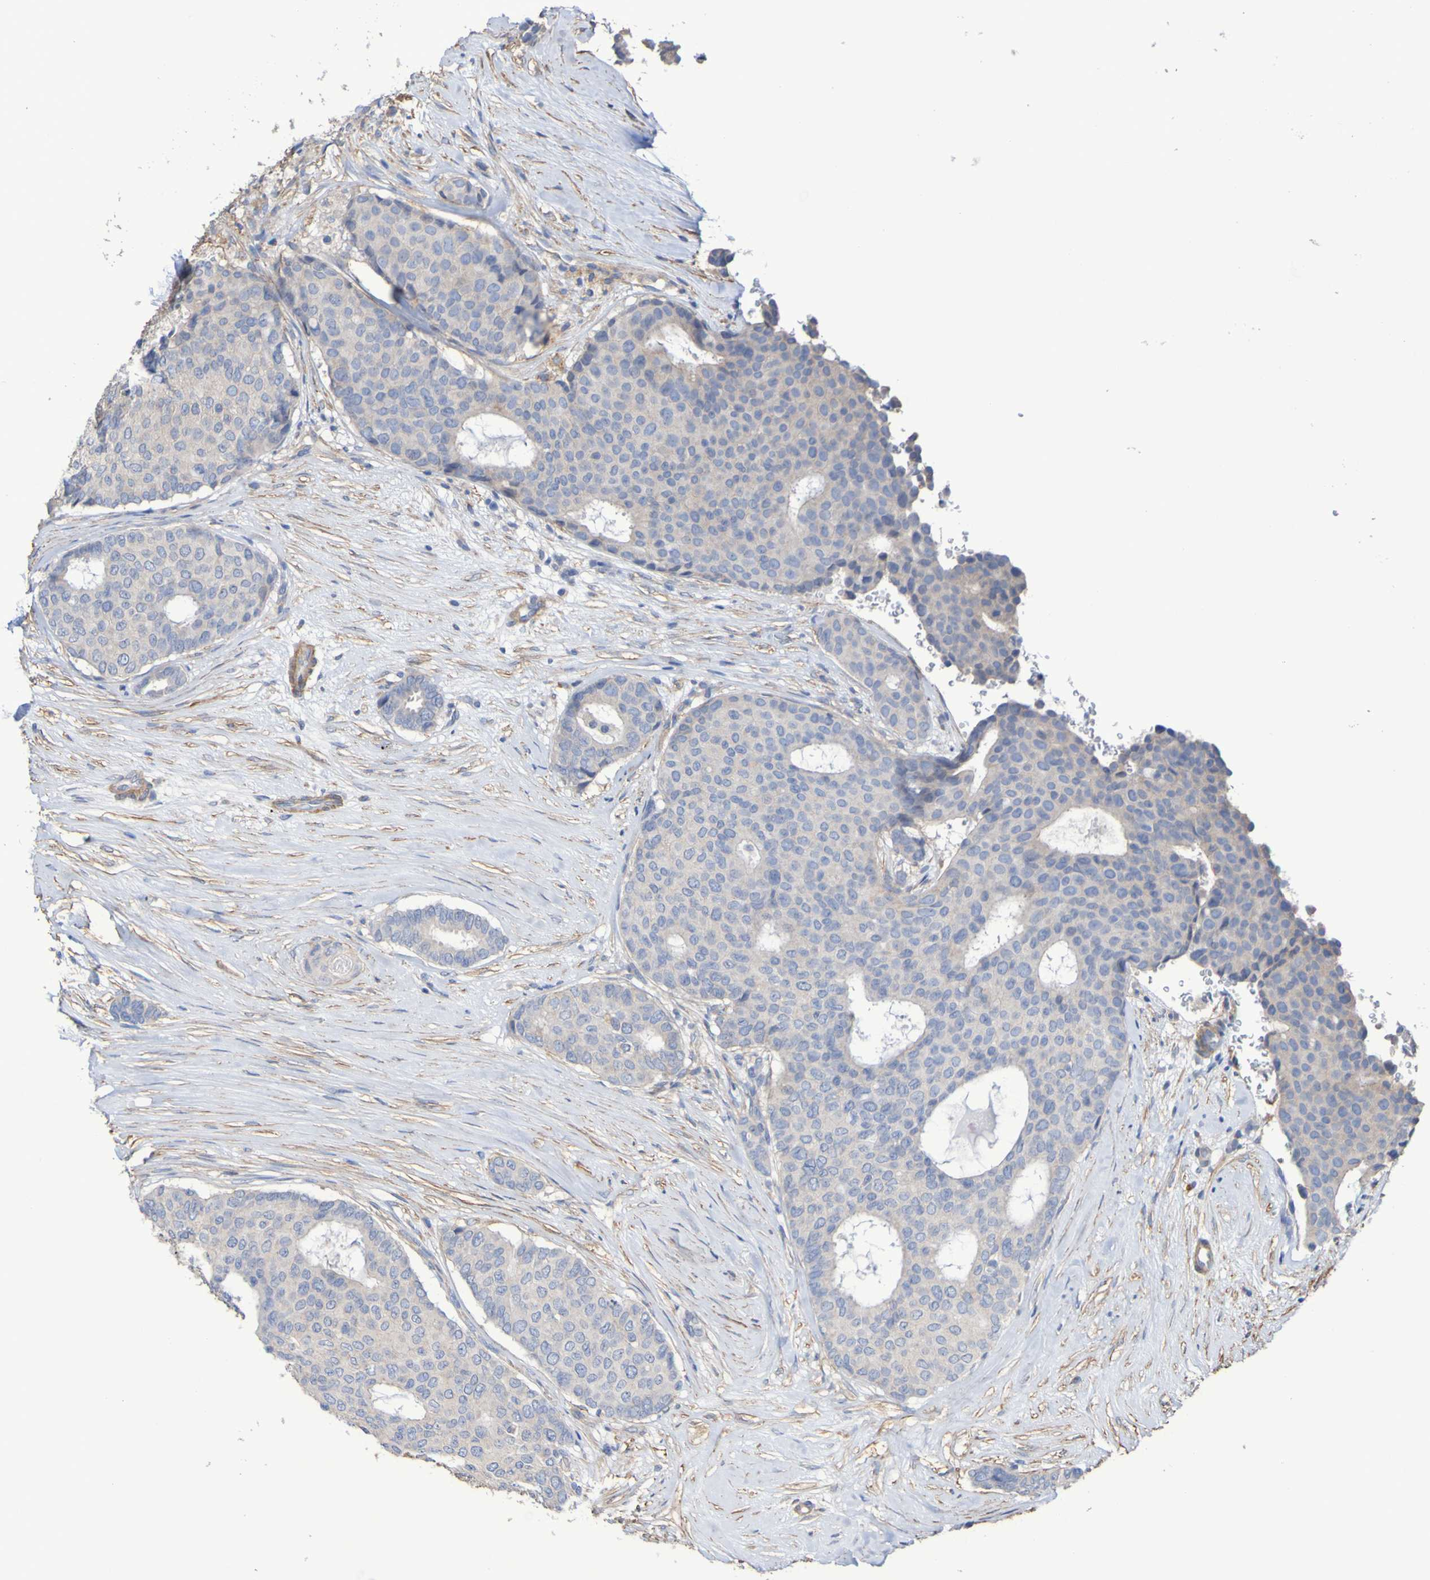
{"staining": {"intensity": "weak", "quantity": ">75%", "location": "cytoplasmic/membranous"}, "tissue": "breast cancer", "cell_type": "Tumor cells", "image_type": "cancer", "snomed": [{"axis": "morphology", "description": "Duct carcinoma"}, {"axis": "topography", "description": "Breast"}], "caption": "Breast cancer stained with a brown dye displays weak cytoplasmic/membranous positive expression in about >75% of tumor cells.", "gene": "SRPRB", "patient": {"sex": "female", "age": 75}}